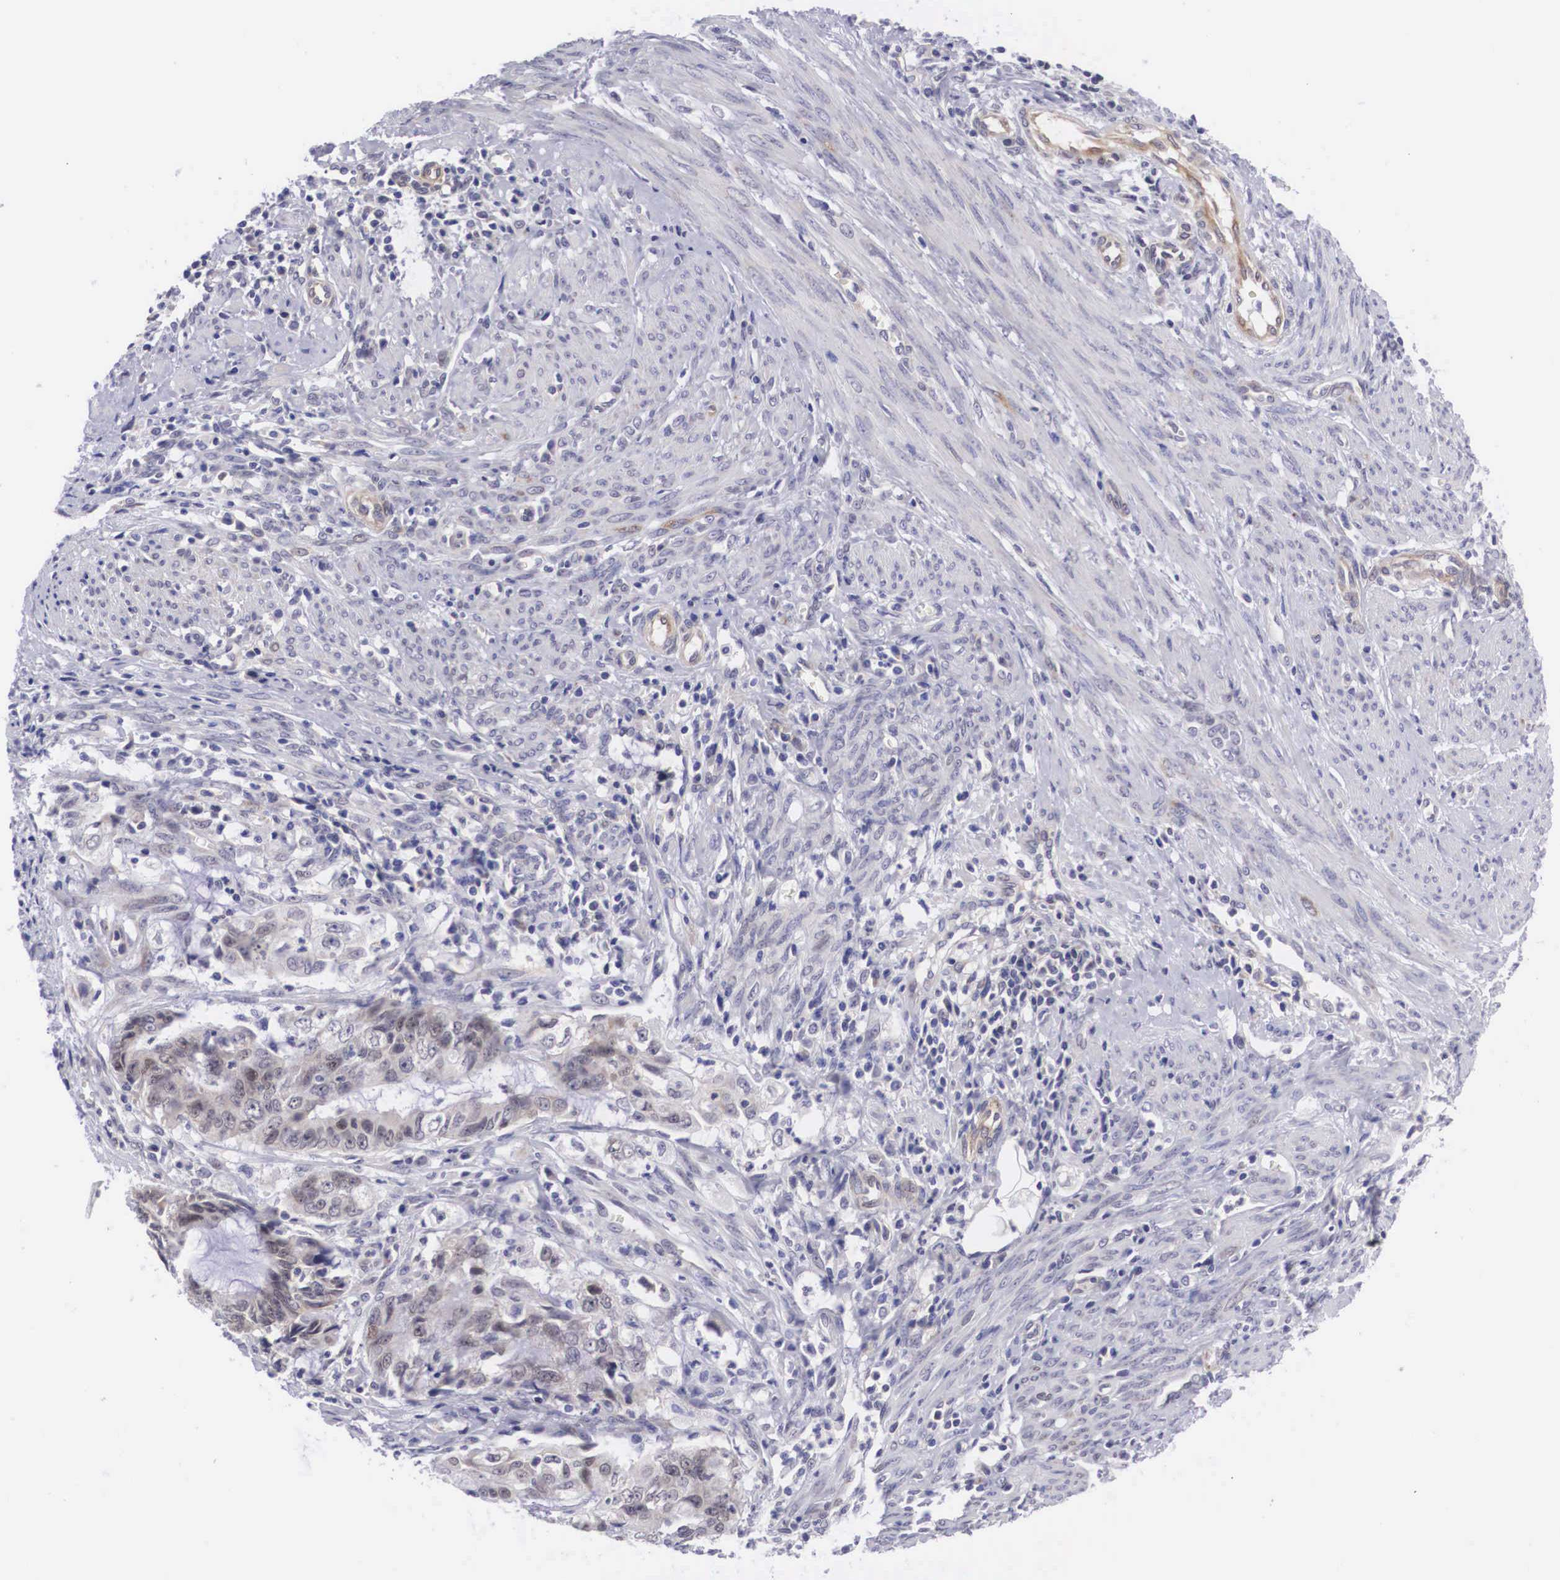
{"staining": {"intensity": "weak", "quantity": "25%-75%", "location": "cytoplasmic/membranous"}, "tissue": "endometrial cancer", "cell_type": "Tumor cells", "image_type": "cancer", "snomed": [{"axis": "morphology", "description": "Adenocarcinoma, NOS"}, {"axis": "topography", "description": "Endometrium"}], "caption": "Endometrial adenocarcinoma stained with DAB immunohistochemistry shows low levels of weak cytoplasmic/membranous staining in about 25%-75% of tumor cells. The protein is shown in brown color, while the nuclei are stained blue.", "gene": "SOX11", "patient": {"sex": "female", "age": 75}}